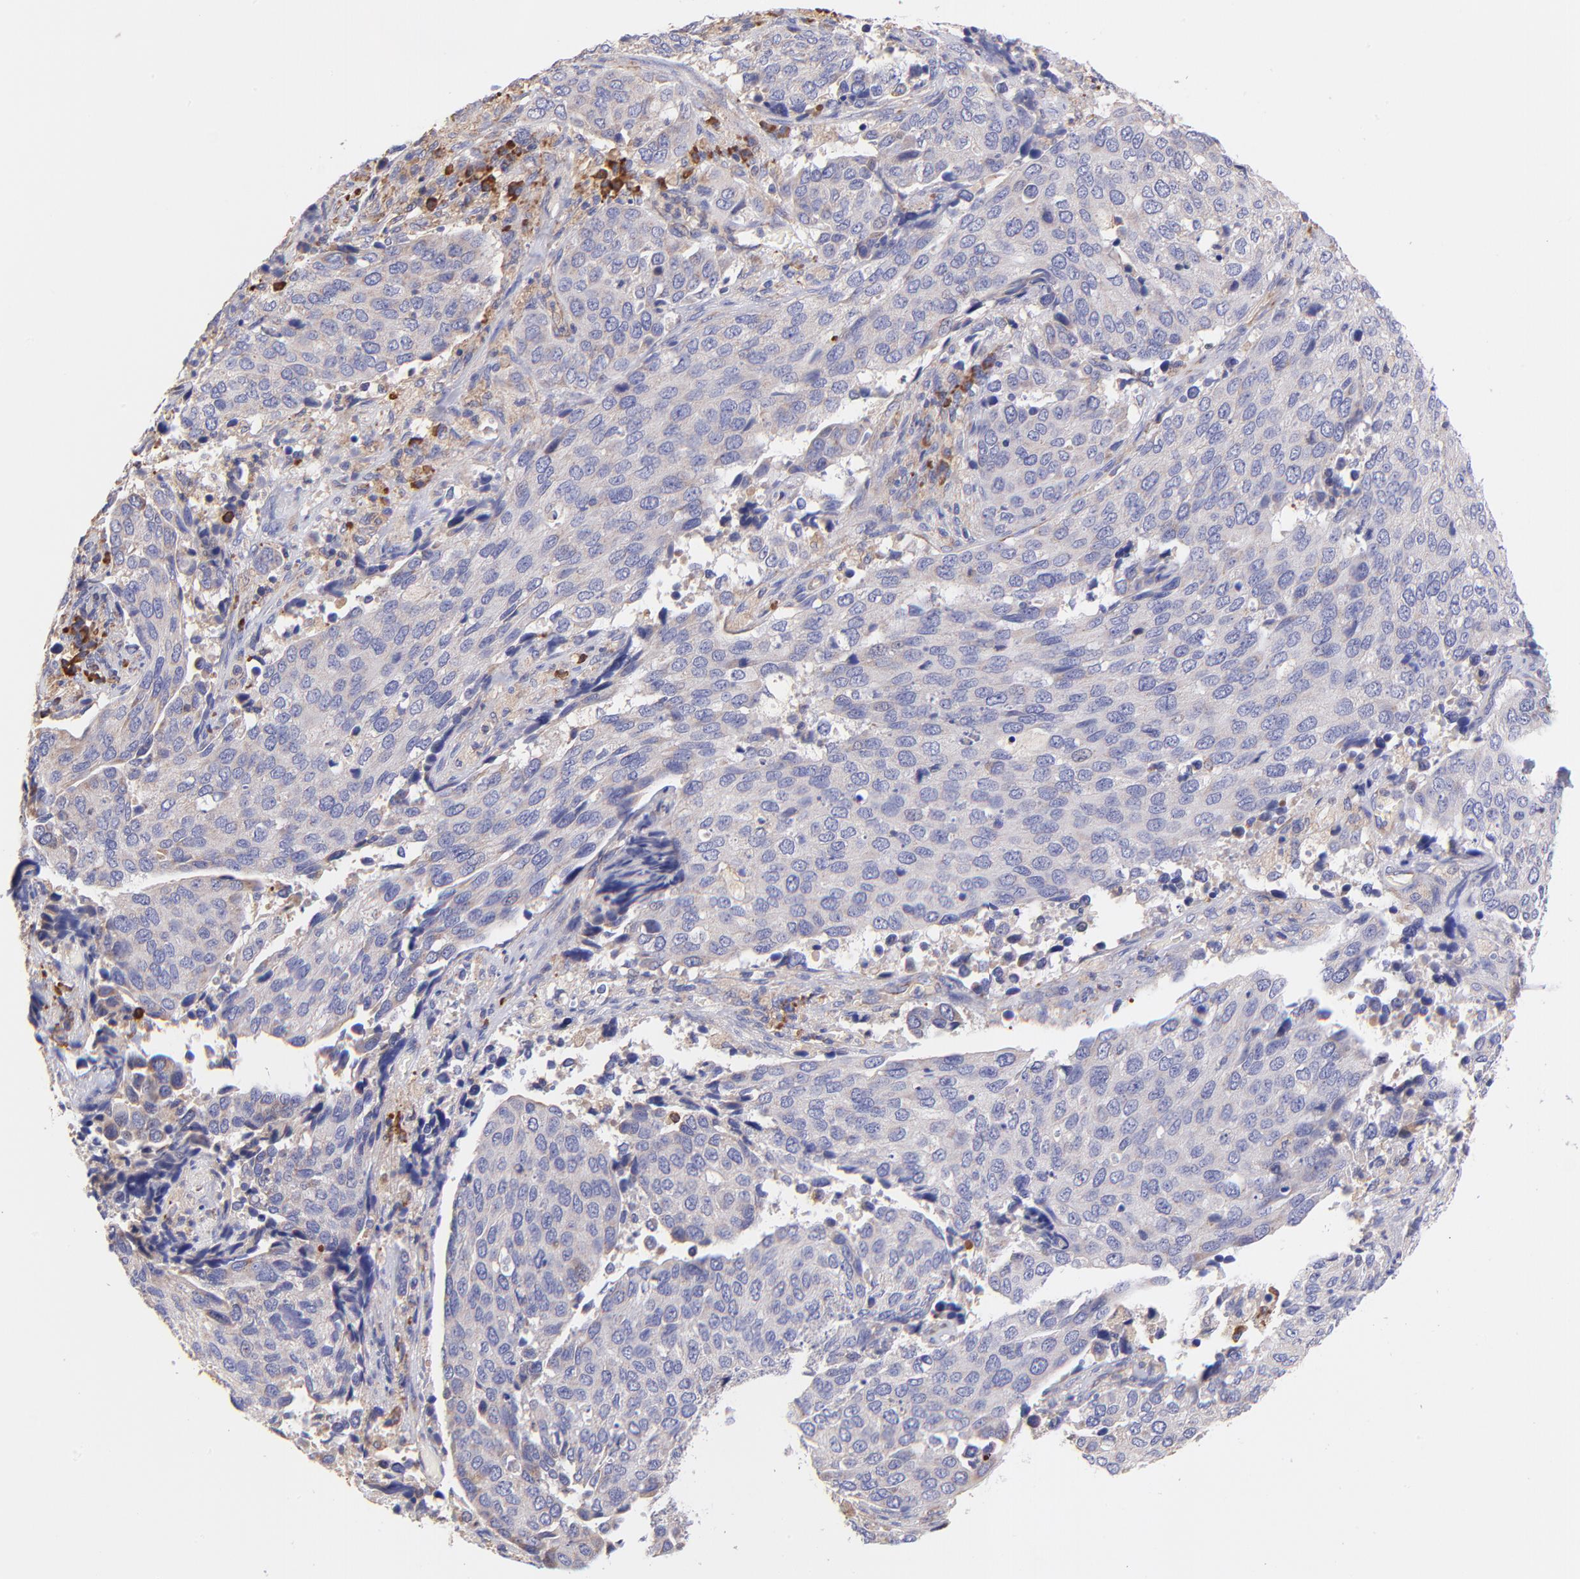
{"staining": {"intensity": "negative", "quantity": "none", "location": "none"}, "tissue": "cervical cancer", "cell_type": "Tumor cells", "image_type": "cancer", "snomed": [{"axis": "morphology", "description": "Squamous cell carcinoma, NOS"}, {"axis": "topography", "description": "Cervix"}], "caption": "Protein analysis of cervical squamous cell carcinoma exhibits no significant positivity in tumor cells.", "gene": "PREX1", "patient": {"sex": "female", "age": 54}}